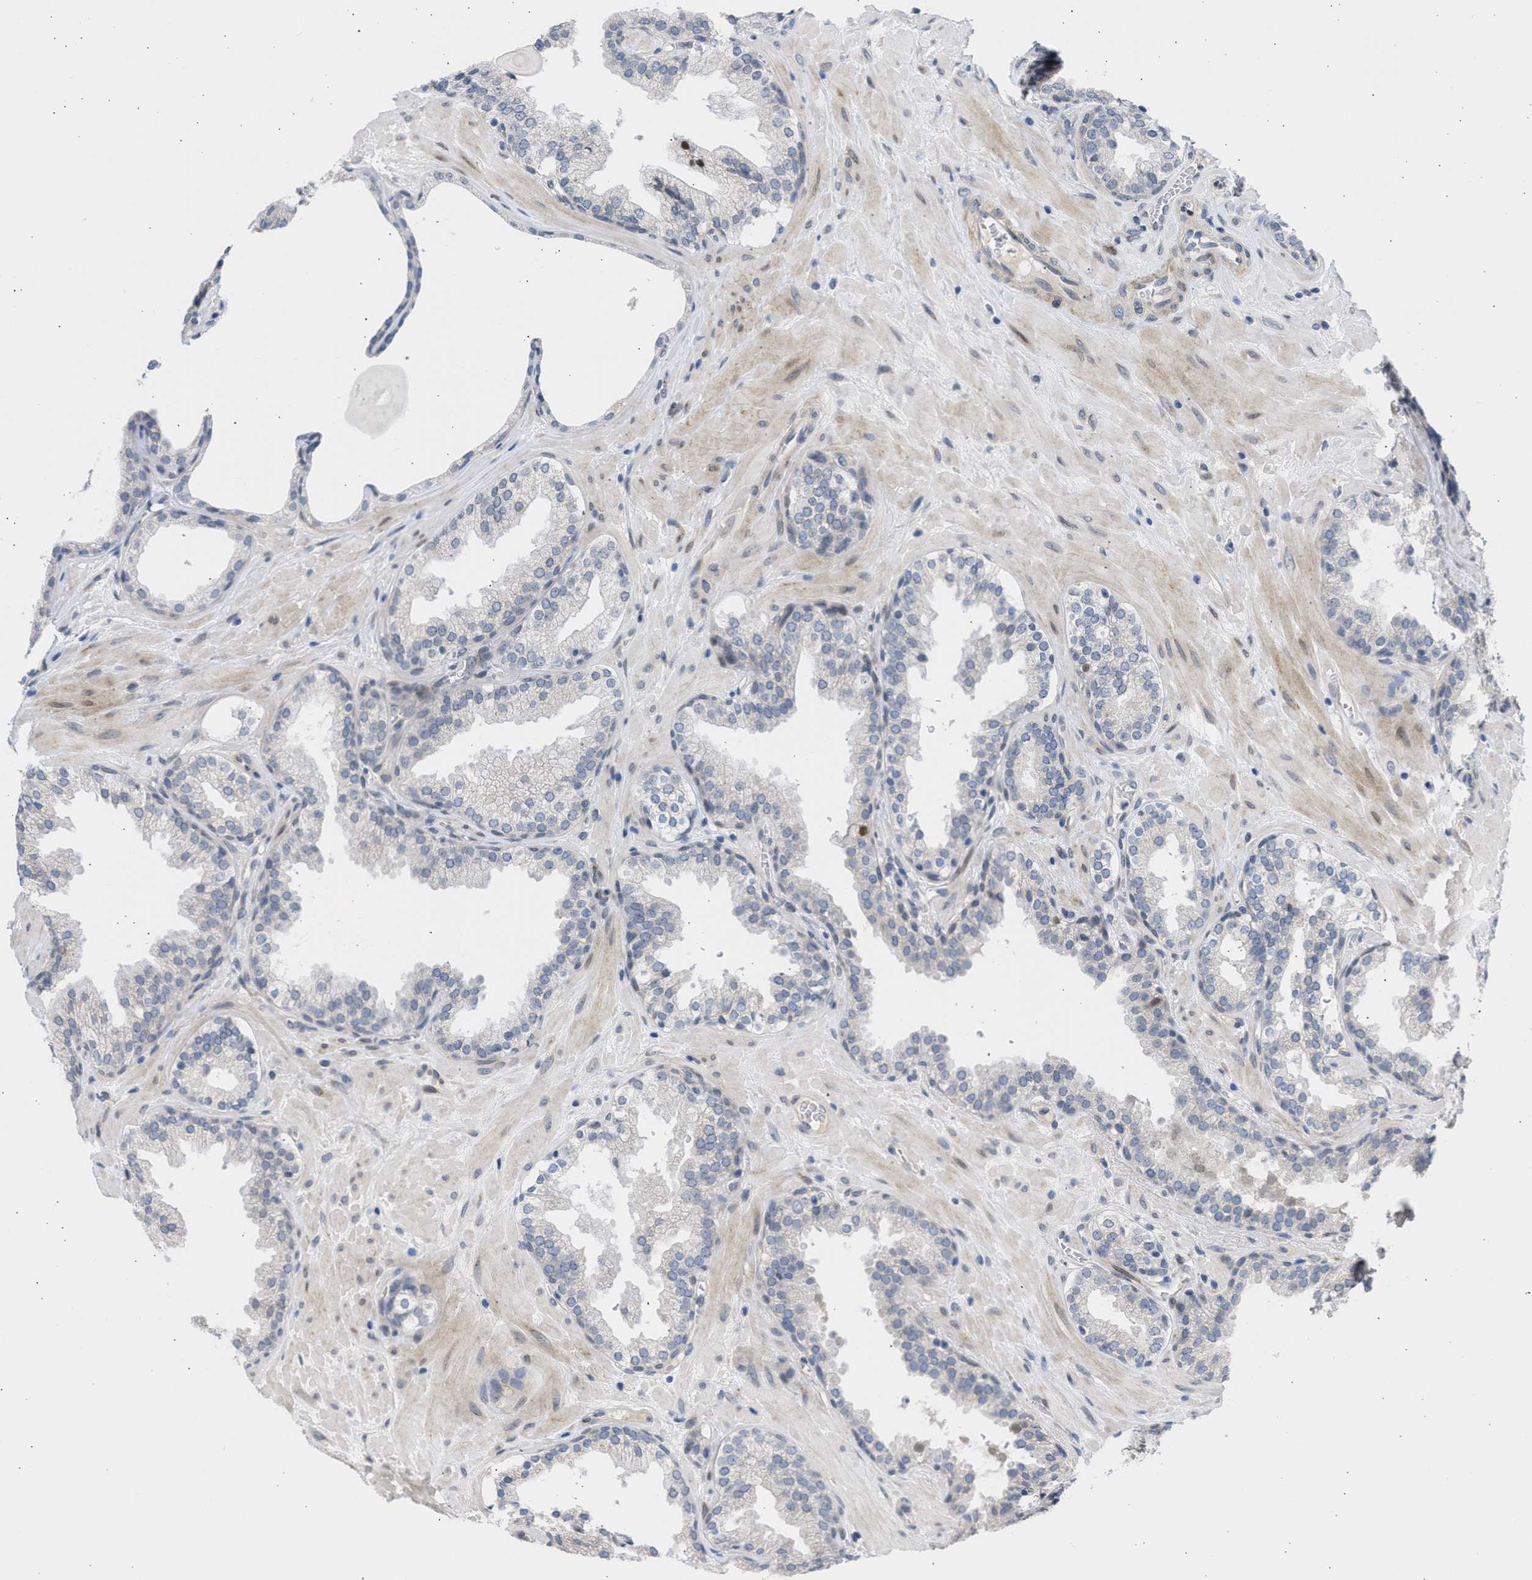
{"staining": {"intensity": "weak", "quantity": "<25%", "location": "cytoplasmic/membranous"}, "tissue": "prostate", "cell_type": "Glandular cells", "image_type": "normal", "snomed": [{"axis": "morphology", "description": "Normal tissue, NOS"}, {"axis": "topography", "description": "Prostate"}], "caption": "This is a photomicrograph of immunohistochemistry (IHC) staining of normal prostate, which shows no staining in glandular cells.", "gene": "NUP35", "patient": {"sex": "male", "age": 51}}